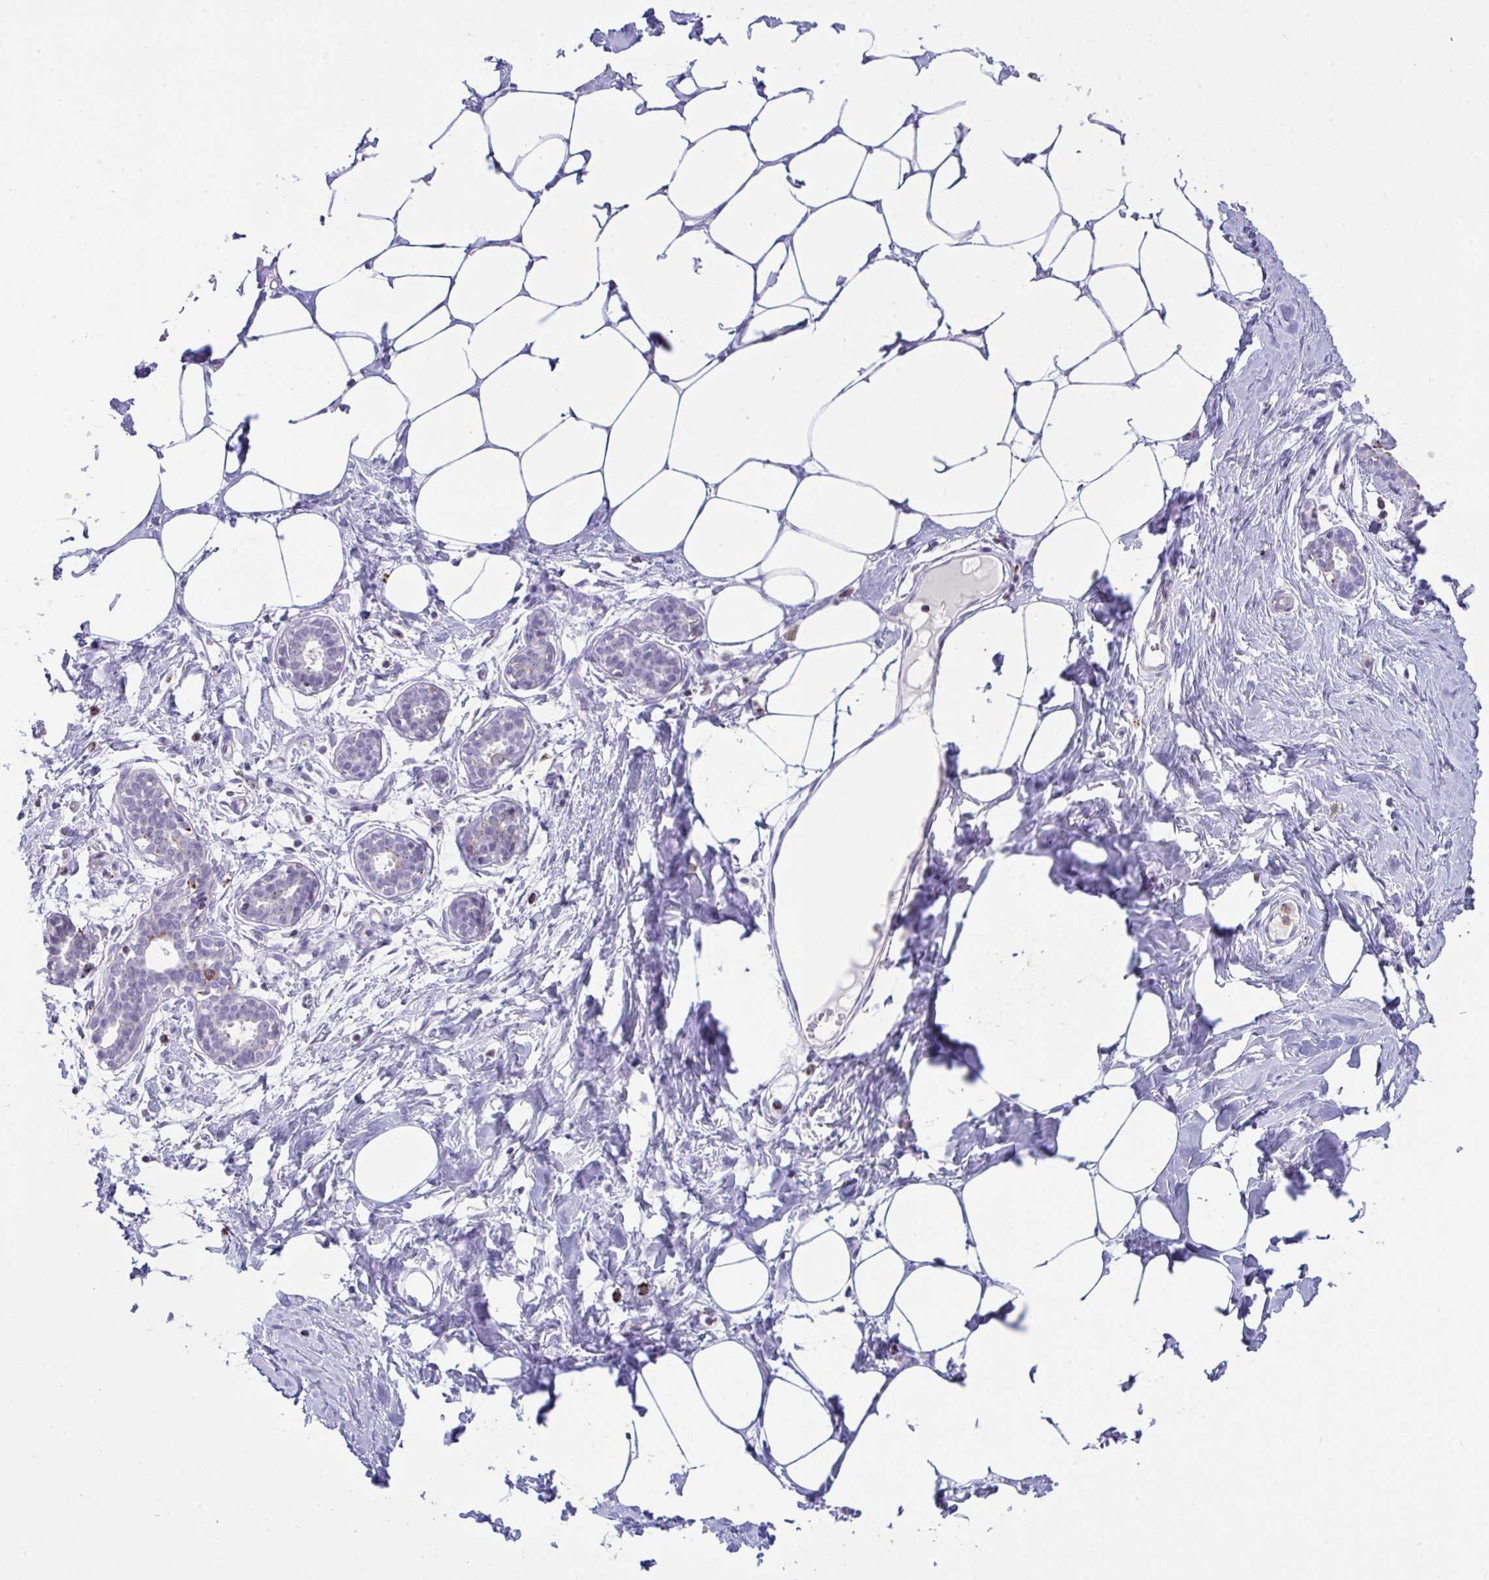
{"staining": {"intensity": "negative", "quantity": "none", "location": "none"}, "tissue": "breast", "cell_type": "Adipocytes", "image_type": "normal", "snomed": [{"axis": "morphology", "description": "Normal tissue, NOS"}, {"axis": "topography", "description": "Breast"}], "caption": "DAB (3,3'-diaminobenzidine) immunohistochemical staining of normal human breast exhibits no significant expression in adipocytes. Brightfield microscopy of immunohistochemistry stained with DAB (brown) and hematoxylin (blue), captured at high magnification.", "gene": "PLA2G12B", "patient": {"sex": "female", "age": 27}}